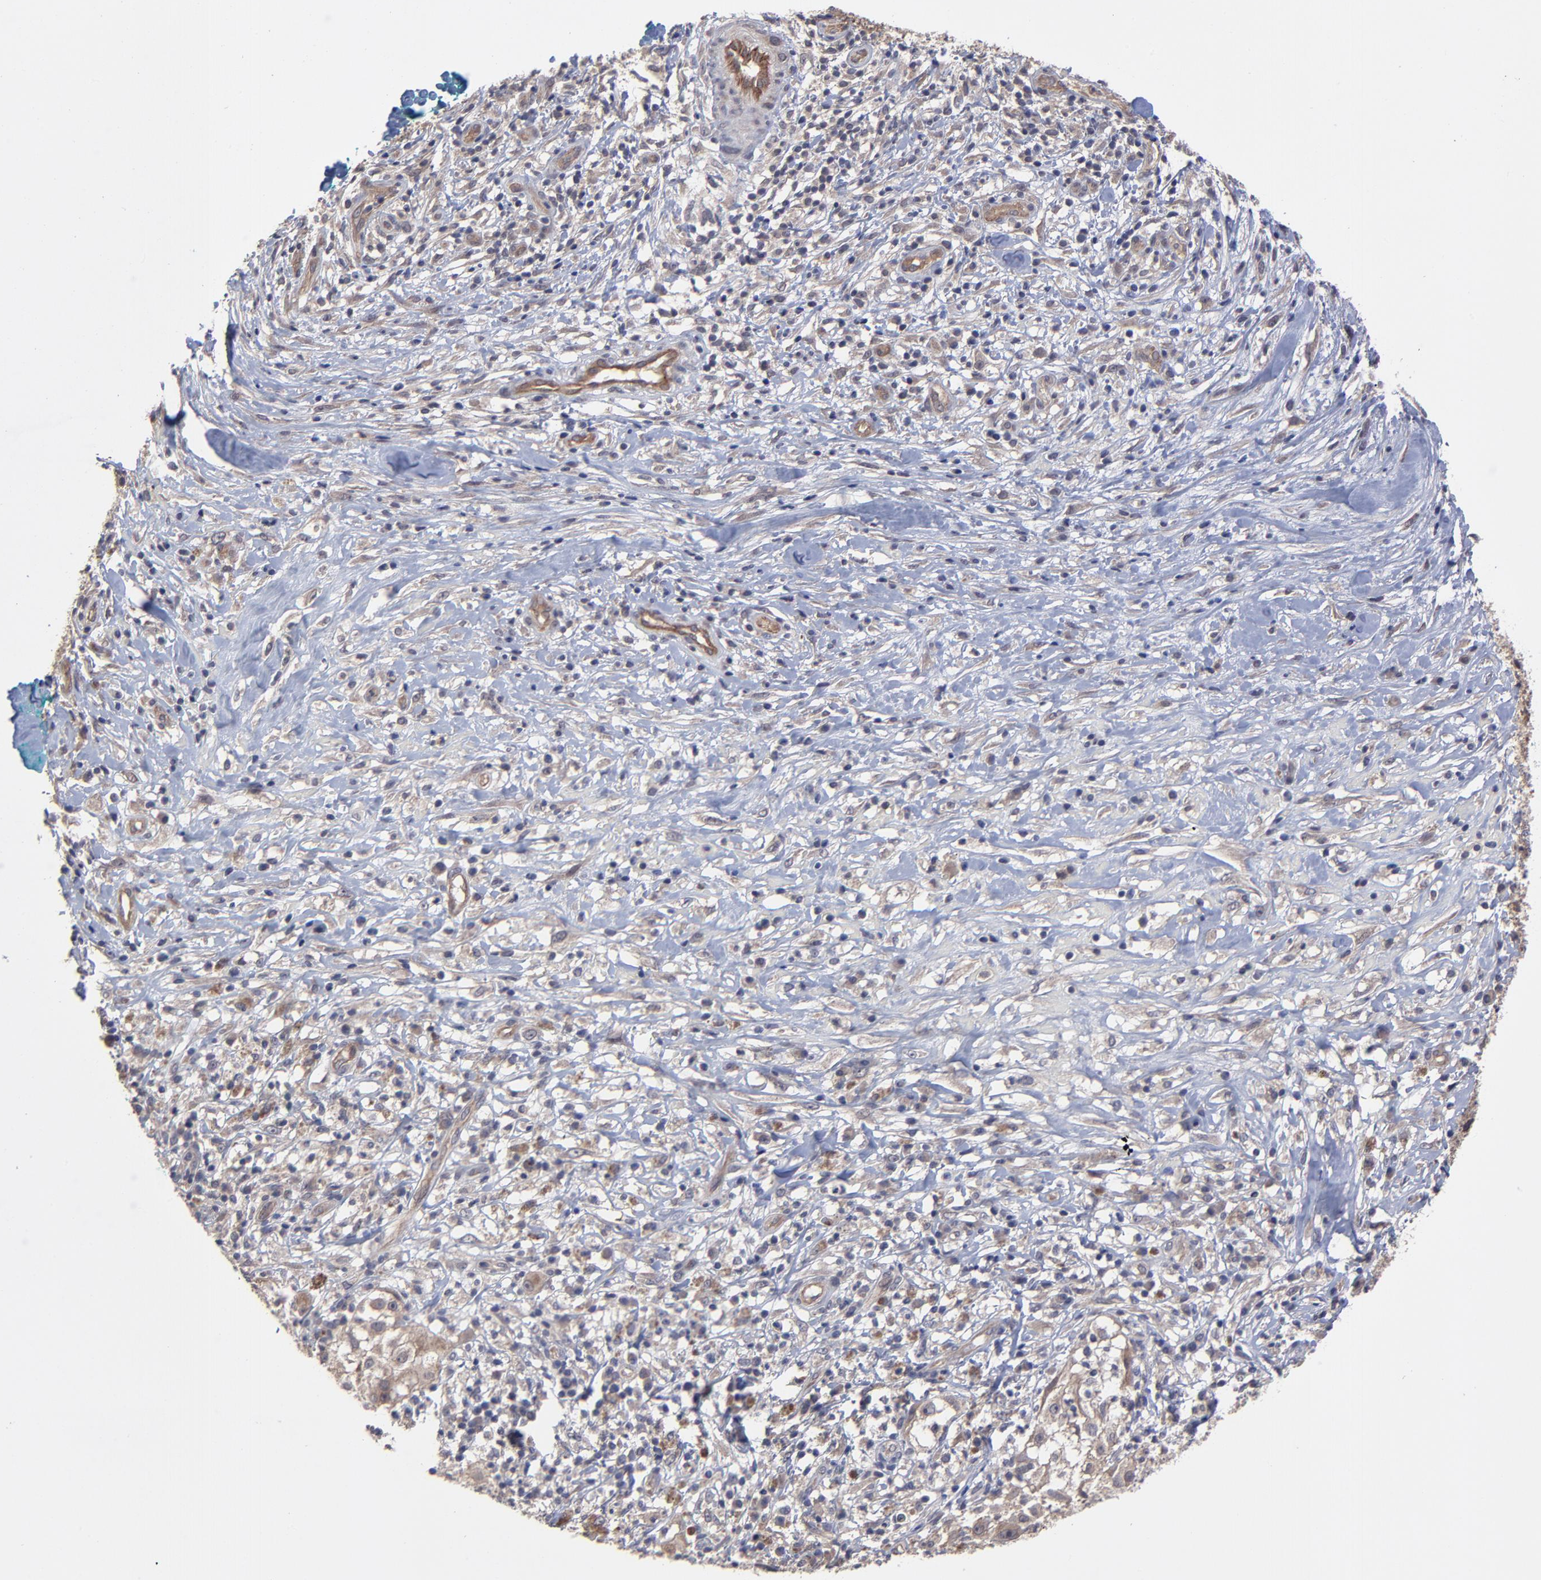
{"staining": {"intensity": "moderate", "quantity": ">75%", "location": "cytoplasmic/membranous"}, "tissue": "melanoma", "cell_type": "Tumor cells", "image_type": "cancer", "snomed": [{"axis": "morphology", "description": "Necrosis, NOS"}, {"axis": "morphology", "description": "Malignant melanoma, NOS"}, {"axis": "topography", "description": "Skin"}], "caption": "Melanoma stained with a brown dye demonstrates moderate cytoplasmic/membranous positive expression in approximately >75% of tumor cells.", "gene": "ZNF780B", "patient": {"sex": "female", "age": 87}}